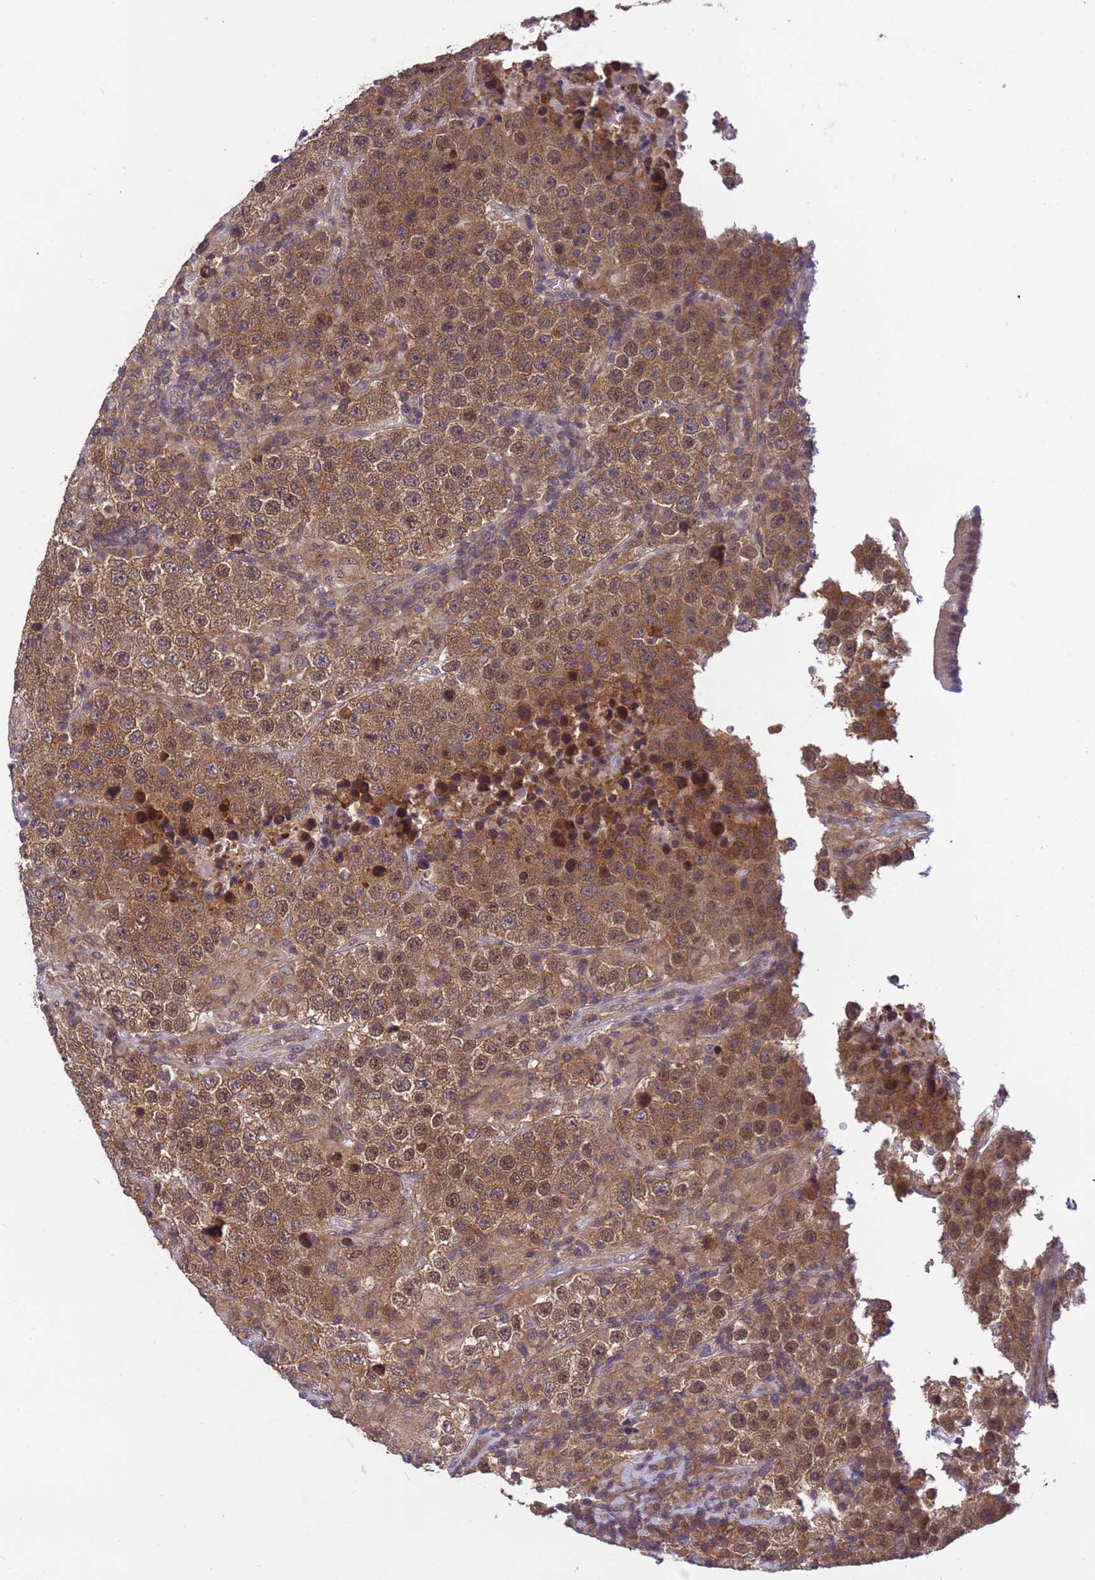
{"staining": {"intensity": "moderate", "quantity": ">75%", "location": "cytoplasmic/membranous,nuclear"}, "tissue": "testis cancer", "cell_type": "Tumor cells", "image_type": "cancer", "snomed": [{"axis": "morphology", "description": "Normal tissue, NOS"}, {"axis": "morphology", "description": "Urothelial carcinoma, High grade"}, {"axis": "morphology", "description": "Seminoma, NOS"}, {"axis": "morphology", "description": "Carcinoma, Embryonal, NOS"}, {"axis": "topography", "description": "Urinary bladder"}, {"axis": "topography", "description": "Testis"}], "caption": "Protein expression analysis of human testis cancer reveals moderate cytoplasmic/membranous and nuclear expression in approximately >75% of tumor cells. (brown staining indicates protein expression, while blue staining denotes nuclei).", "gene": "NPEPPS", "patient": {"sex": "male", "age": 41}}